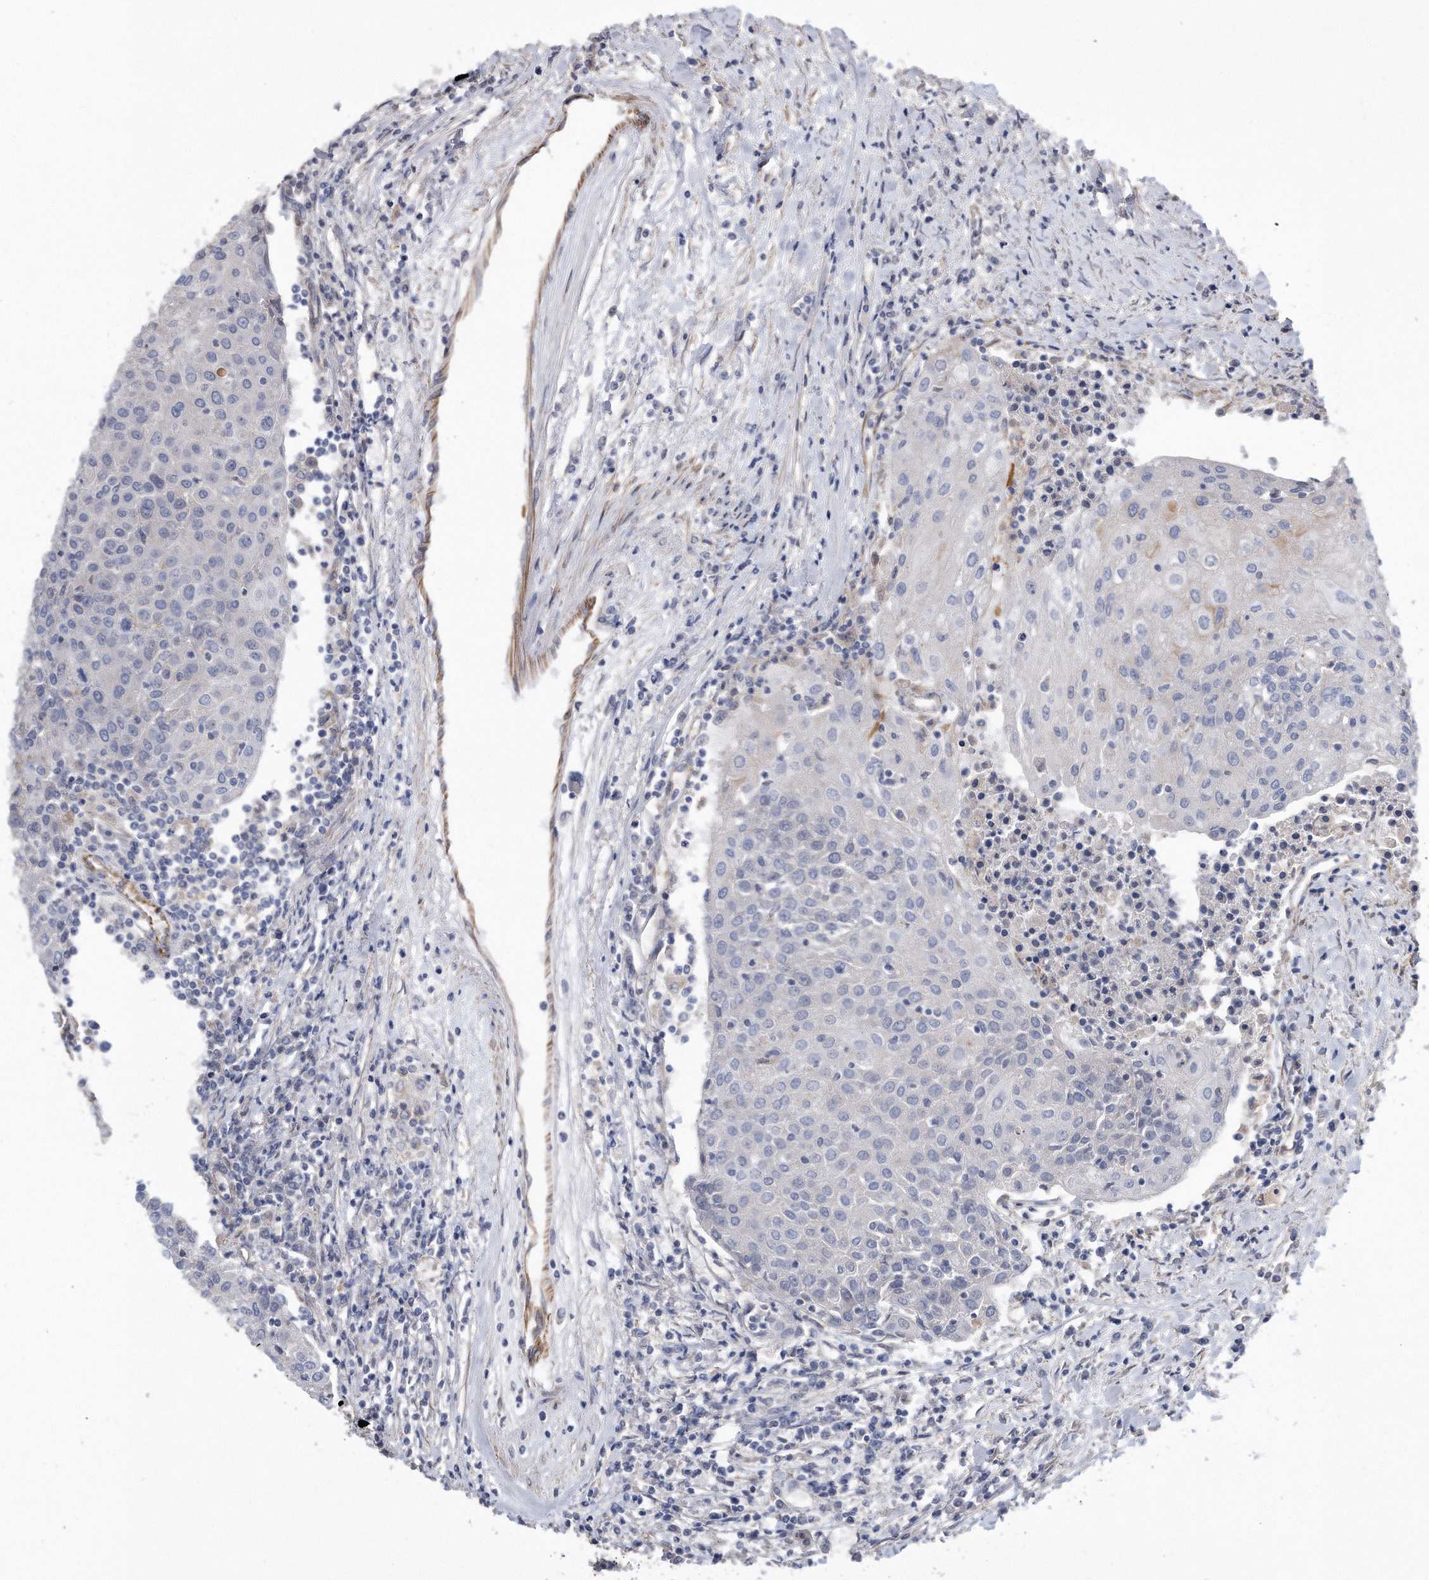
{"staining": {"intensity": "negative", "quantity": "none", "location": "none"}, "tissue": "urothelial cancer", "cell_type": "Tumor cells", "image_type": "cancer", "snomed": [{"axis": "morphology", "description": "Urothelial carcinoma, High grade"}, {"axis": "topography", "description": "Urinary bladder"}], "caption": "This is an IHC photomicrograph of human urothelial cancer. There is no positivity in tumor cells.", "gene": "GPC1", "patient": {"sex": "female", "age": 85}}